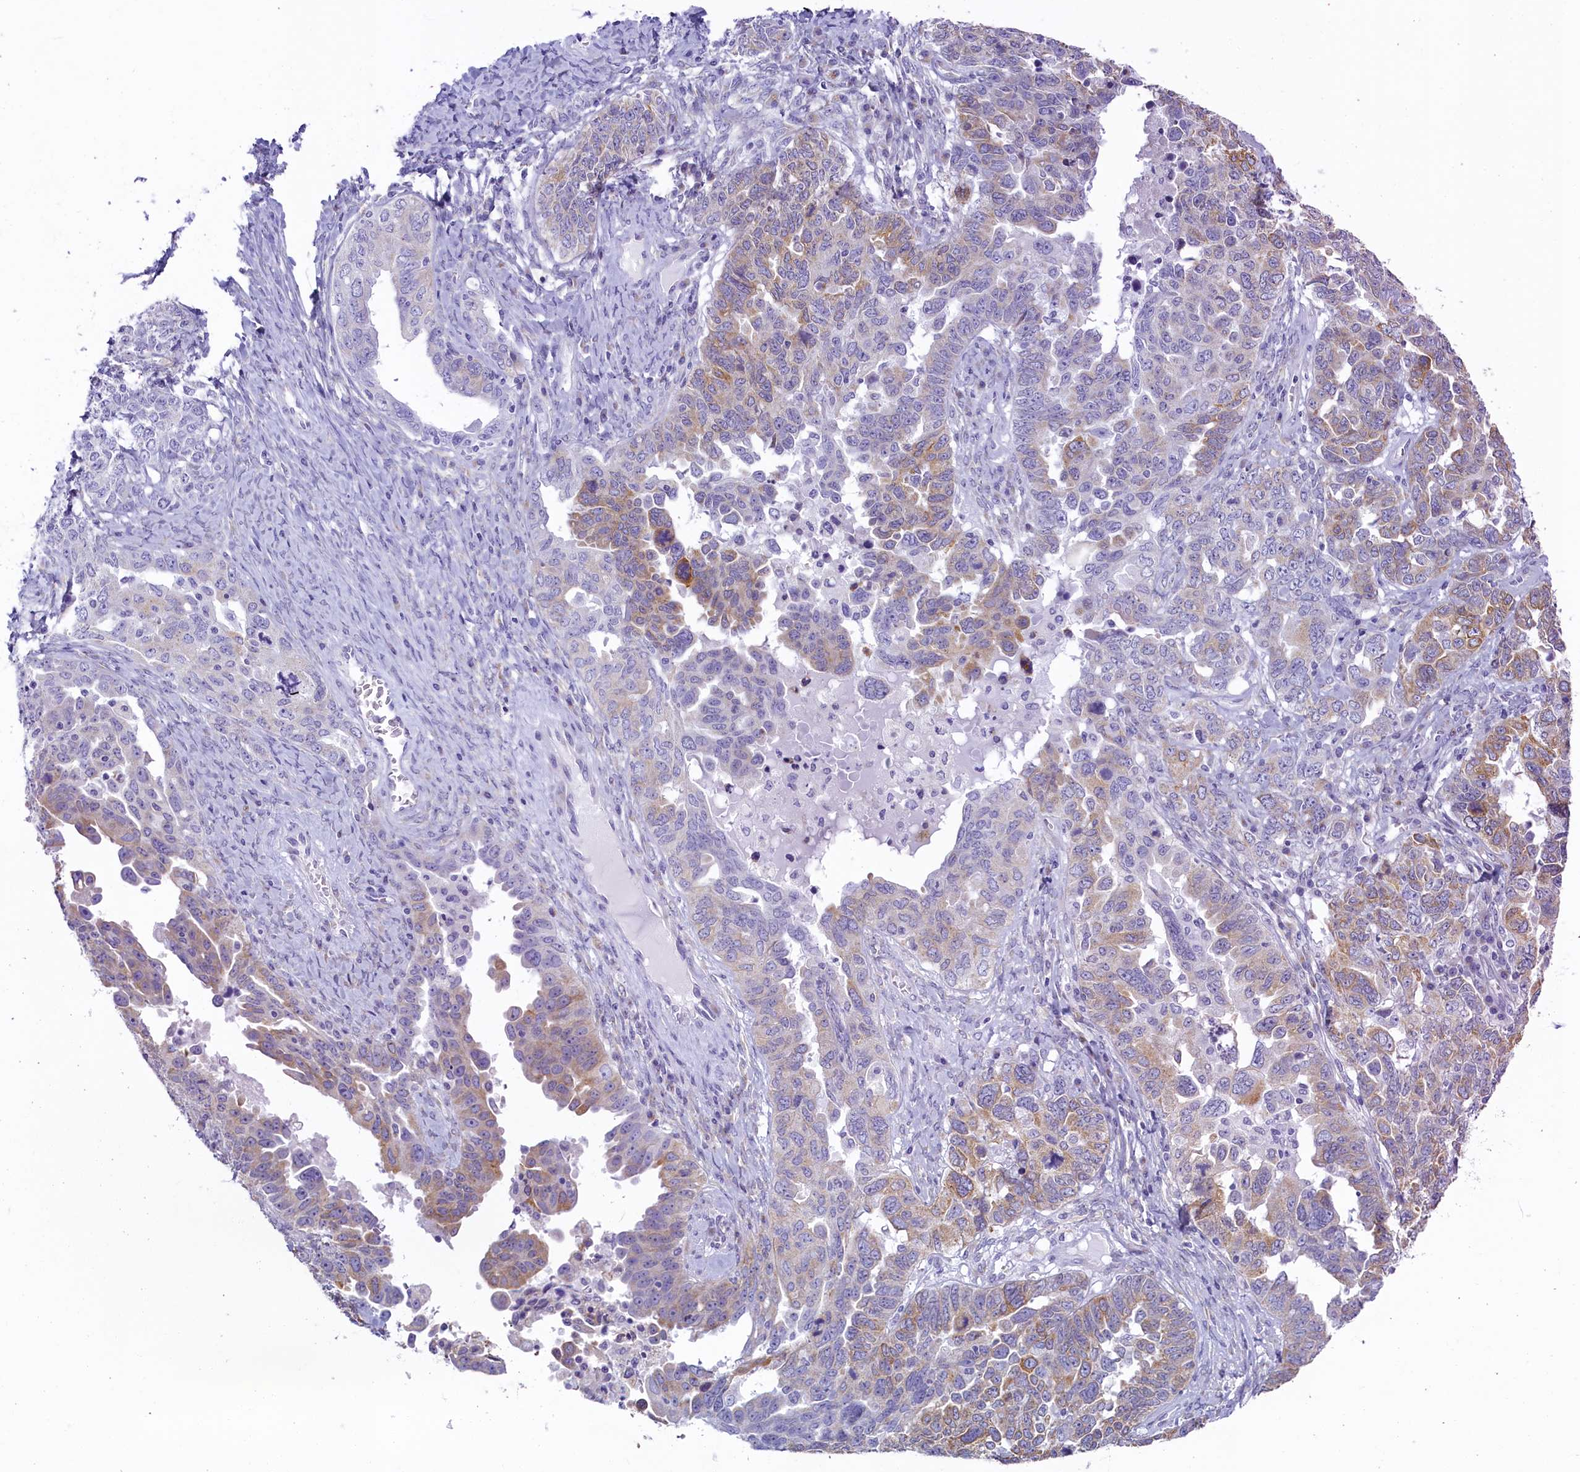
{"staining": {"intensity": "weak", "quantity": "<25%", "location": "cytoplasmic/membranous"}, "tissue": "ovarian cancer", "cell_type": "Tumor cells", "image_type": "cancer", "snomed": [{"axis": "morphology", "description": "Carcinoma, endometroid"}, {"axis": "topography", "description": "Ovary"}], "caption": "DAB immunohistochemical staining of ovarian cancer reveals no significant staining in tumor cells. (Stains: DAB (3,3'-diaminobenzidine) IHC with hematoxylin counter stain, Microscopy: brightfield microscopy at high magnification).", "gene": "SKA3", "patient": {"sex": "female", "age": 62}}